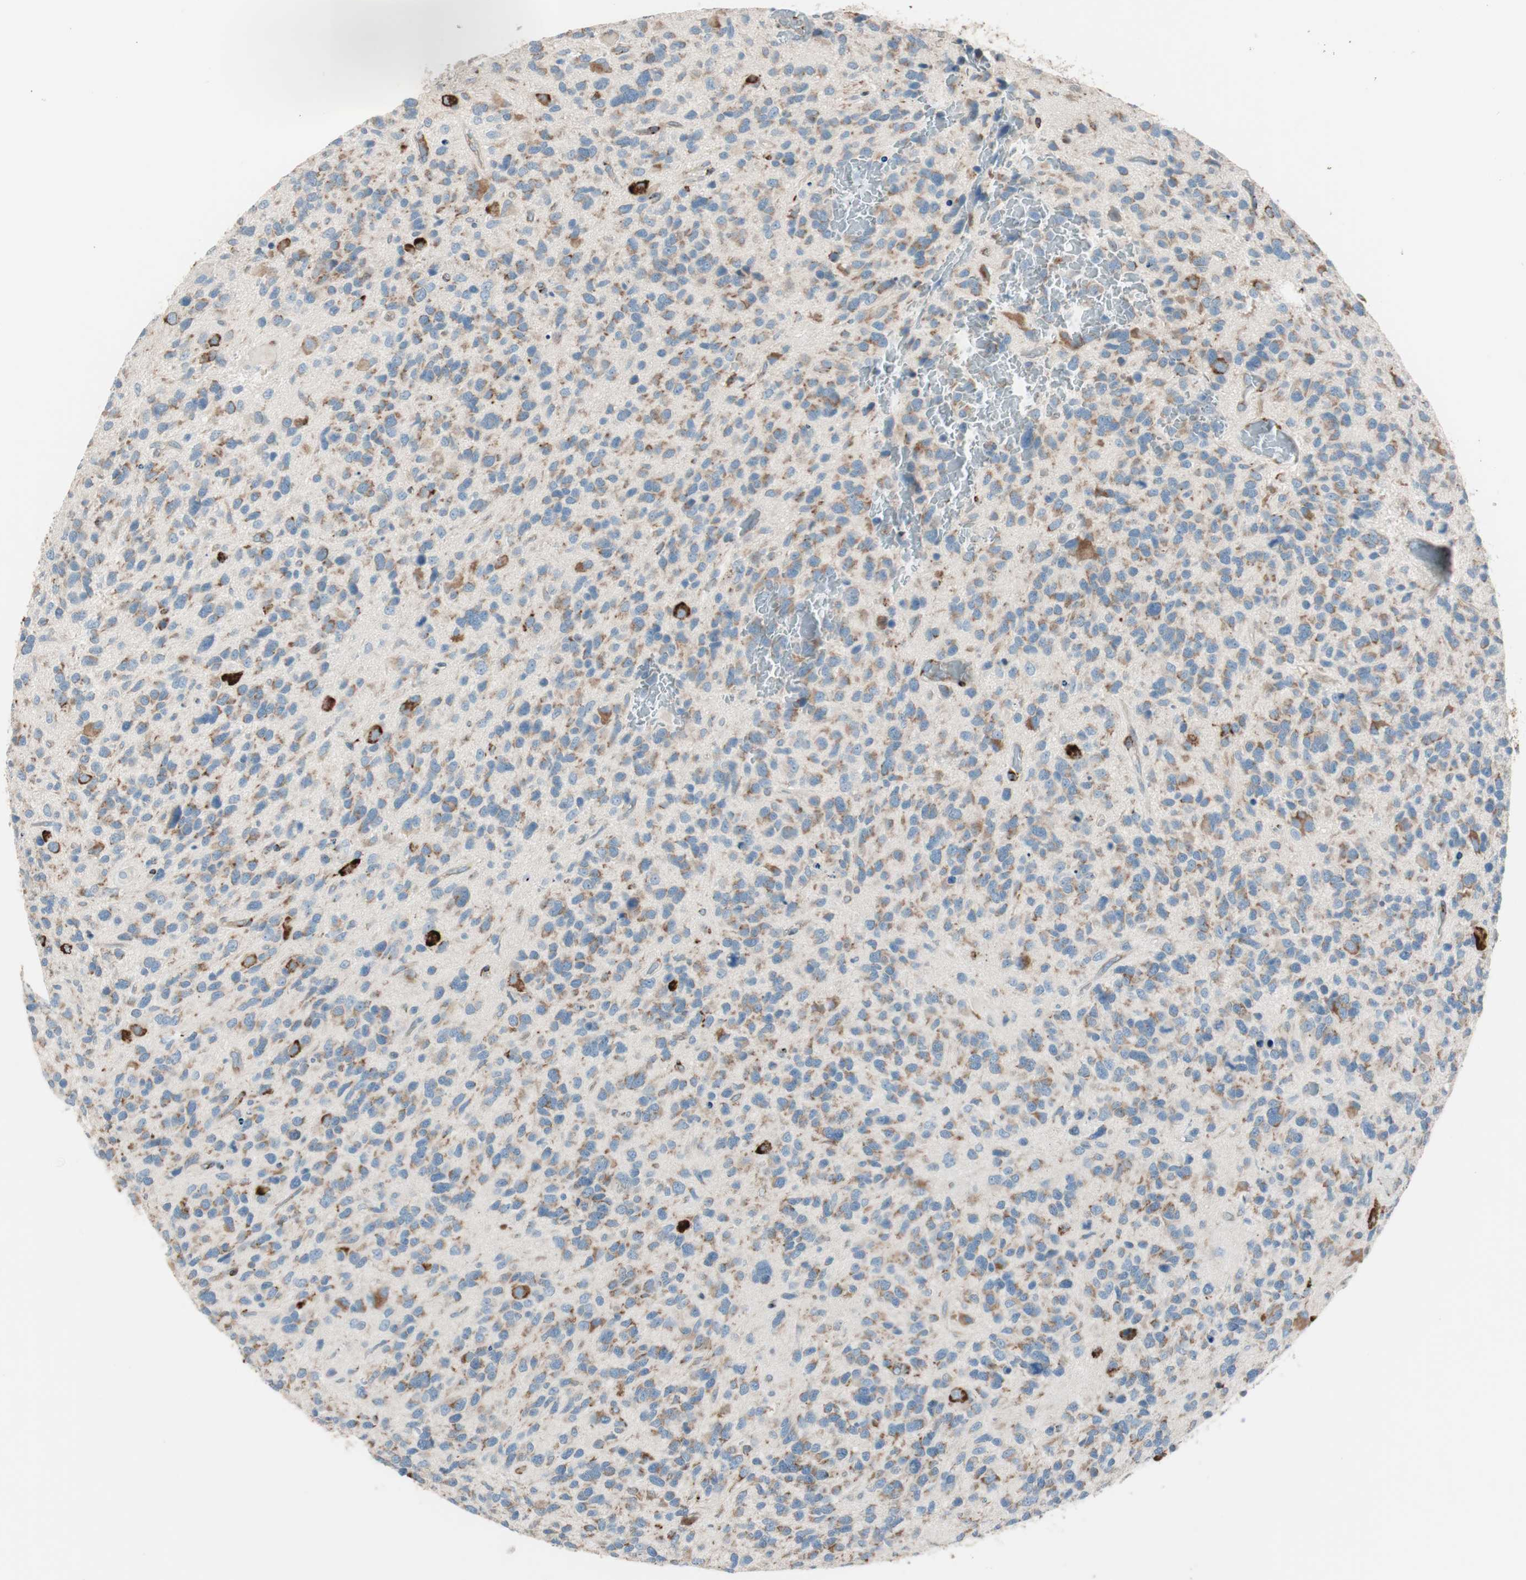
{"staining": {"intensity": "moderate", "quantity": ">75%", "location": "cytoplasmic/membranous"}, "tissue": "glioma", "cell_type": "Tumor cells", "image_type": "cancer", "snomed": [{"axis": "morphology", "description": "Glioma, malignant, High grade"}, {"axis": "topography", "description": "Brain"}], "caption": "IHC photomicrograph of glioma stained for a protein (brown), which displays medium levels of moderate cytoplasmic/membranous expression in about >75% of tumor cells.", "gene": "P4HTM", "patient": {"sex": "female", "age": 58}}